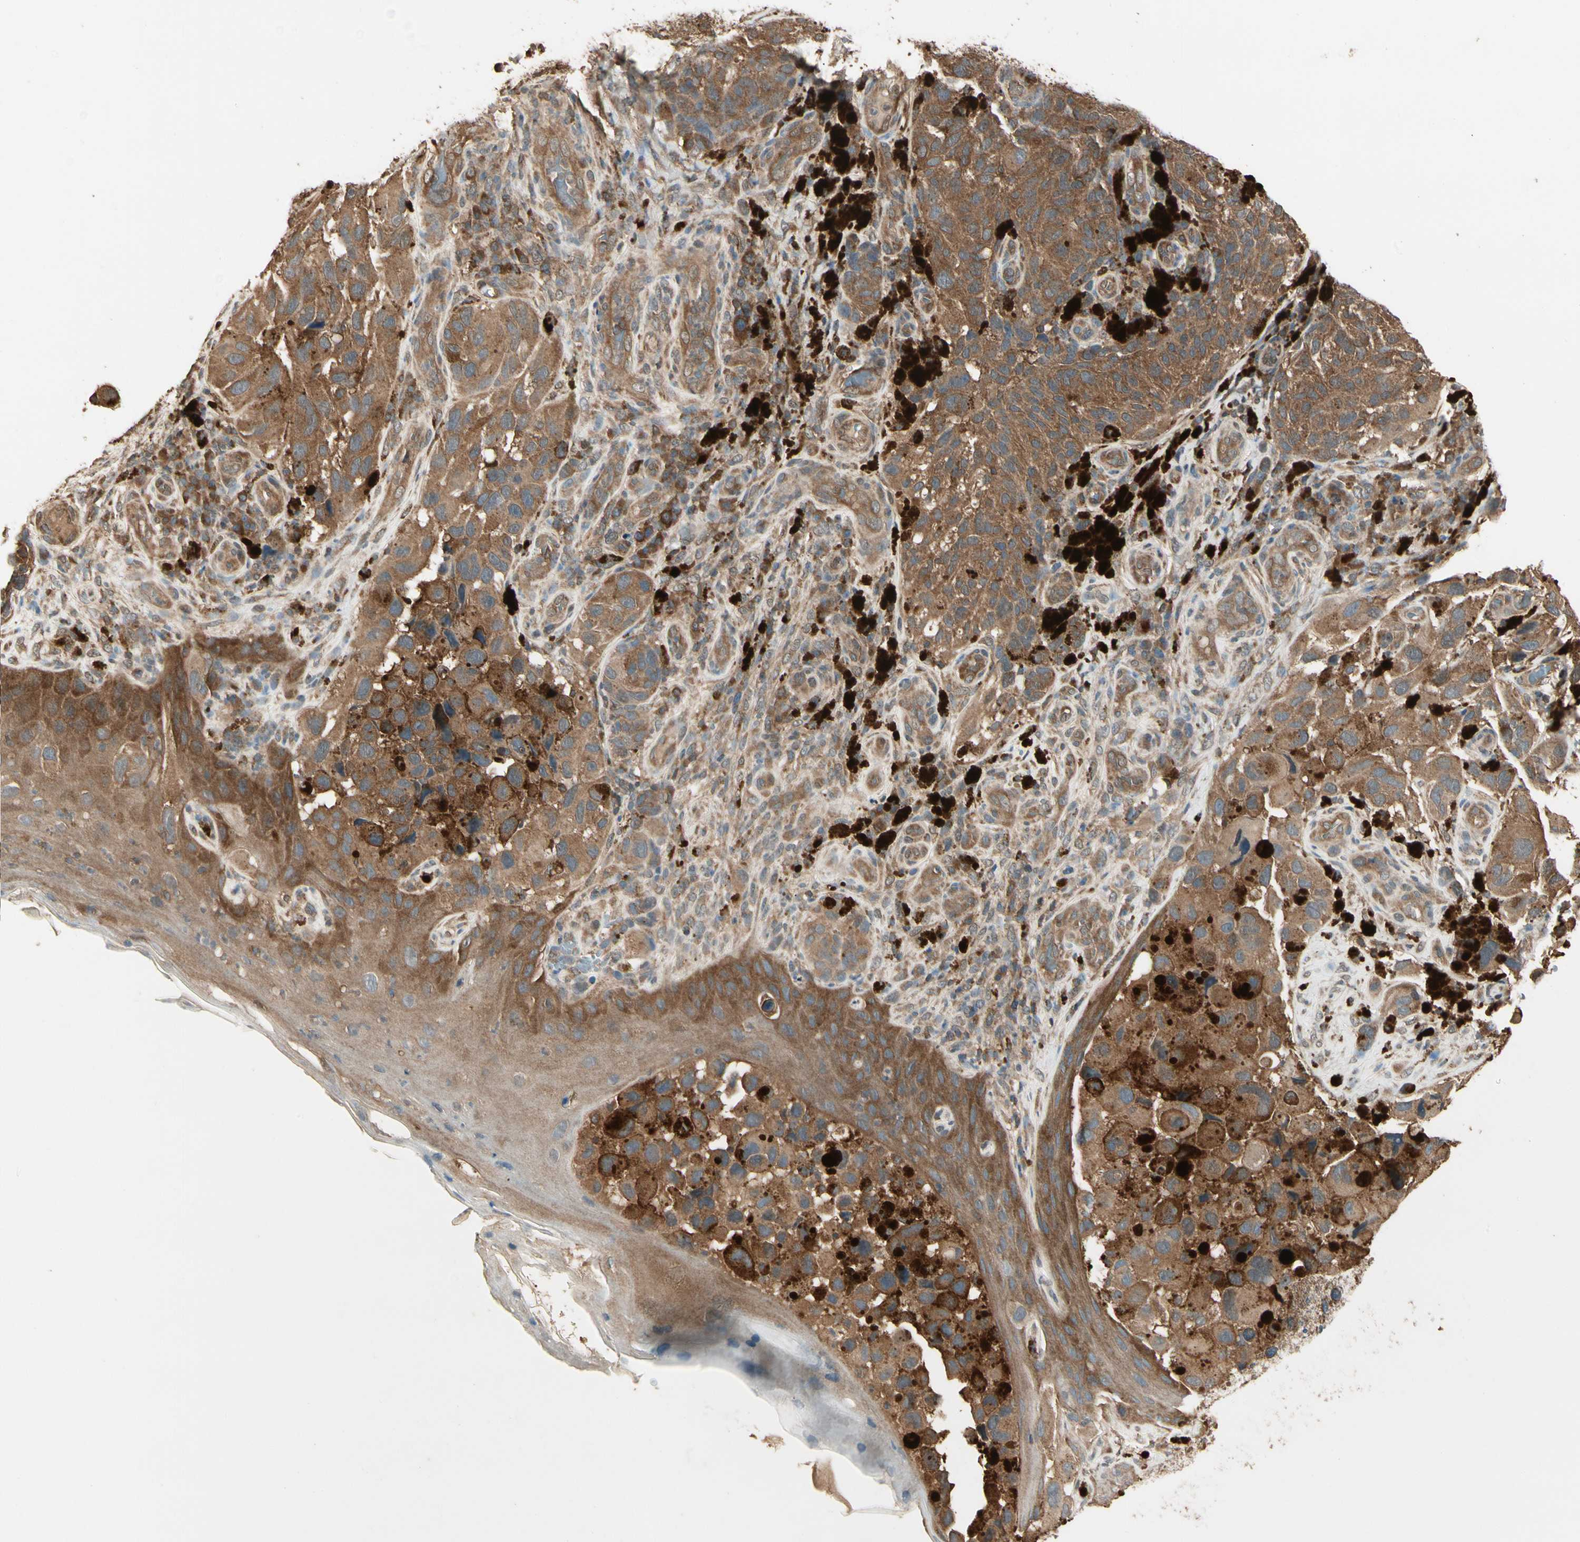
{"staining": {"intensity": "moderate", "quantity": ">75%", "location": "cytoplasmic/membranous"}, "tissue": "melanoma", "cell_type": "Tumor cells", "image_type": "cancer", "snomed": [{"axis": "morphology", "description": "Malignant melanoma, NOS"}, {"axis": "topography", "description": "Skin"}], "caption": "Malignant melanoma stained for a protein (brown) exhibits moderate cytoplasmic/membranous positive positivity in about >75% of tumor cells.", "gene": "CCT7", "patient": {"sex": "female", "age": 73}}